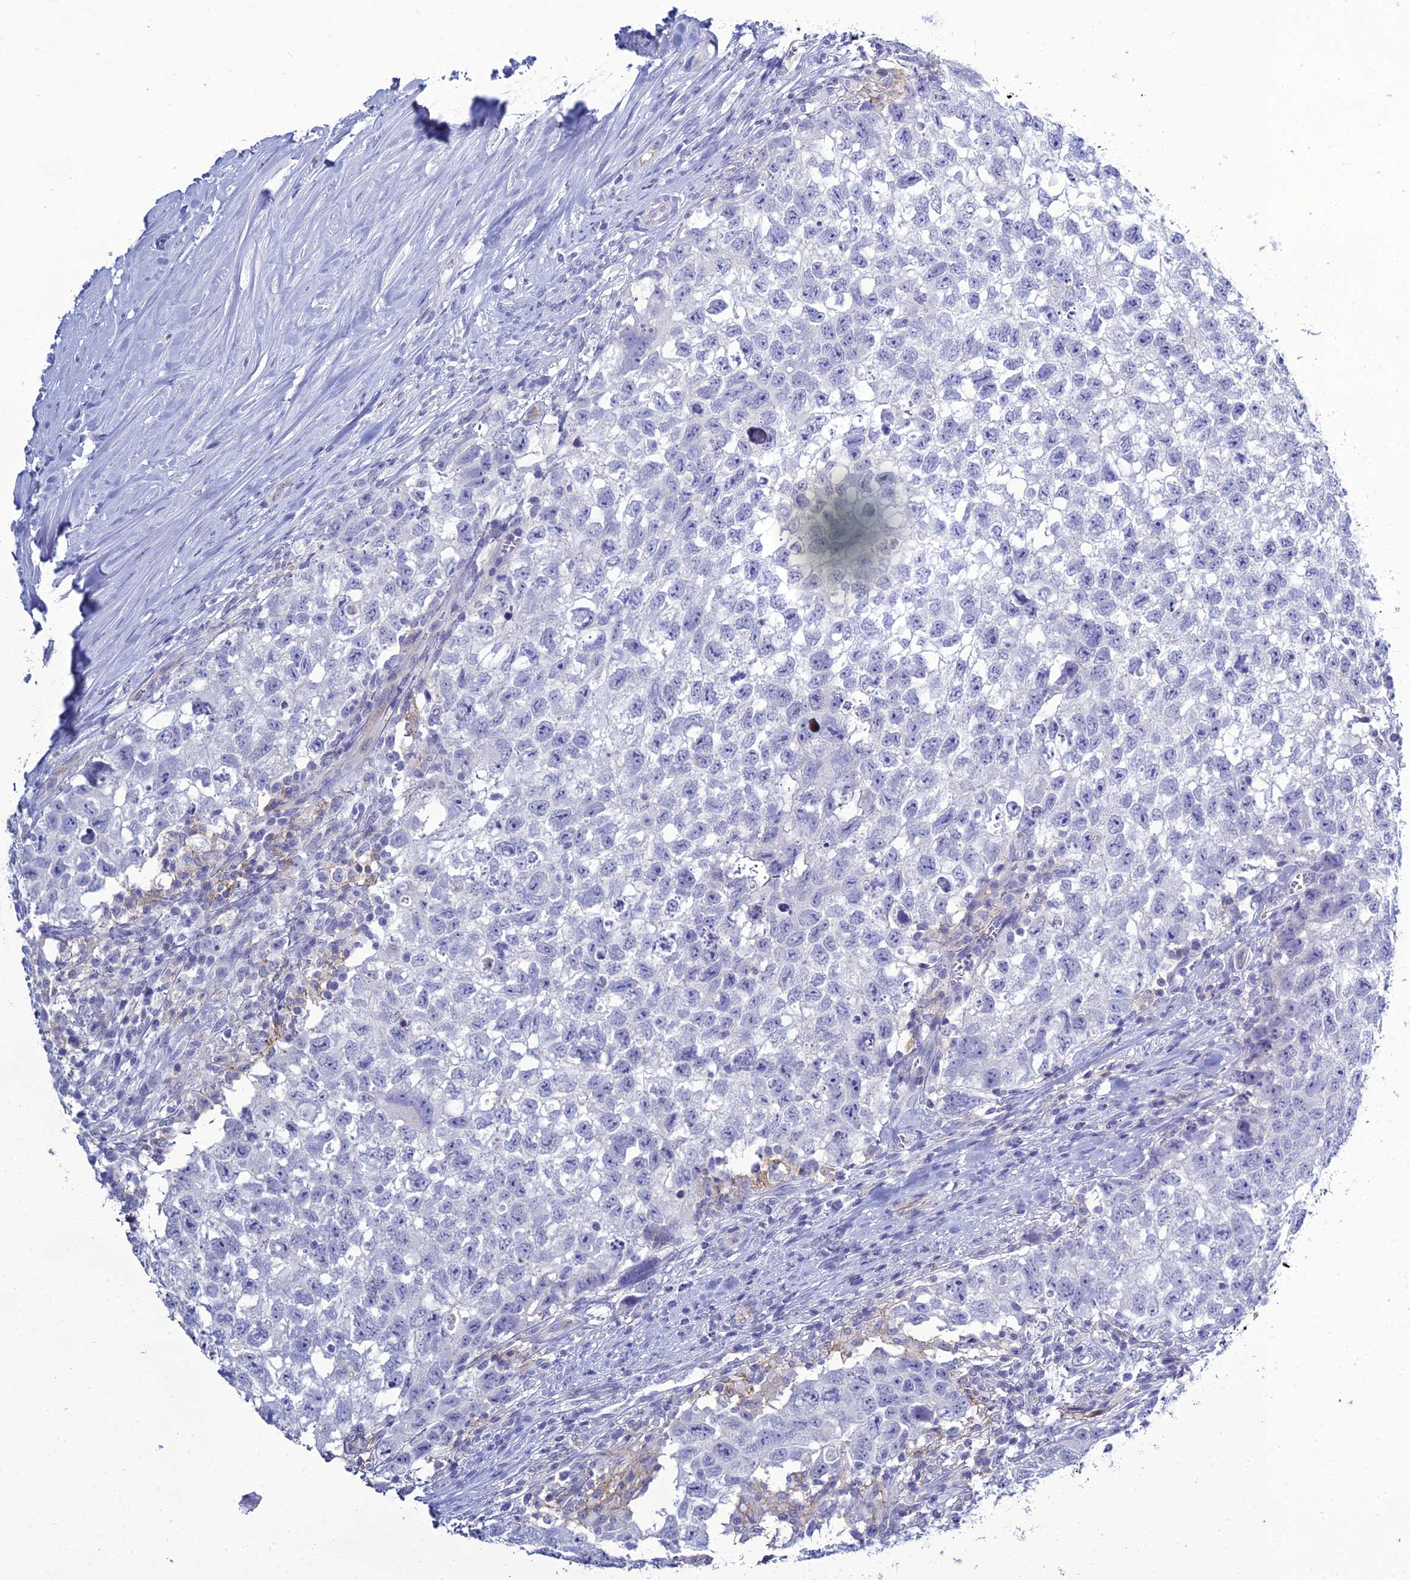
{"staining": {"intensity": "negative", "quantity": "none", "location": "none"}, "tissue": "testis cancer", "cell_type": "Tumor cells", "image_type": "cancer", "snomed": [{"axis": "morphology", "description": "Seminoma, NOS"}, {"axis": "morphology", "description": "Carcinoma, Embryonal, NOS"}, {"axis": "topography", "description": "Testis"}], "caption": "Human testis cancer (seminoma) stained for a protein using immunohistochemistry reveals no positivity in tumor cells.", "gene": "ACE", "patient": {"sex": "male", "age": 29}}